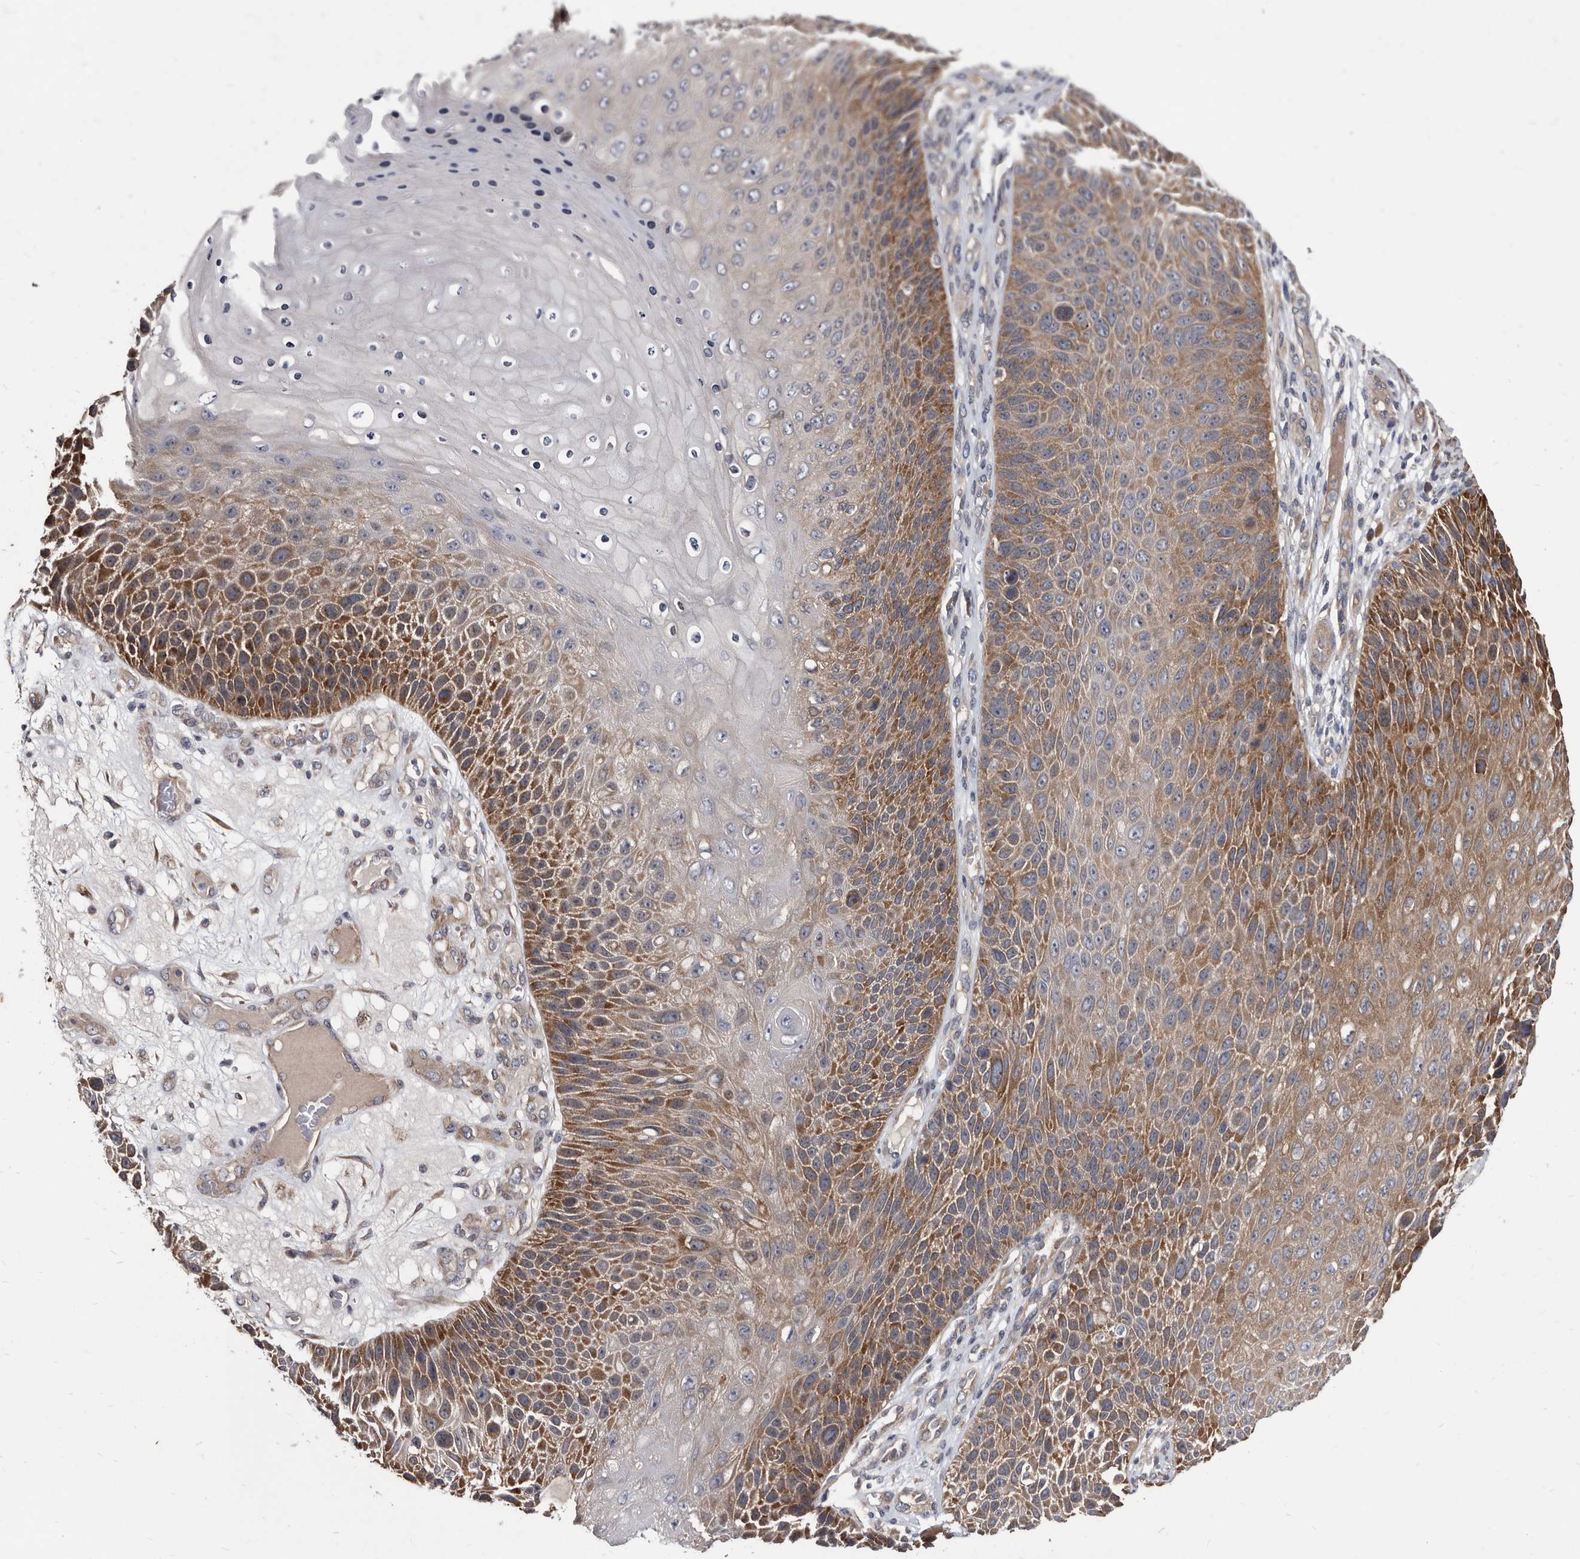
{"staining": {"intensity": "moderate", "quantity": "25%-75%", "location": "cytoplasmic/membranous"}, "tissue": "skin cancer", "cell_type": "Tumor cells", "image_type": "cancer", "snomed": [{"axis": "morphology", "description": "Squamous cell carcinoma, NOS"}, {"axis": "topography", "description": "Skin"}], "caption": "Human skin cancer (squamous cell carcinoma) stained for a protein (brown) displays moderate cytoplasmic/membranous positive staining in about 25%-75% of tumor cells.", "gene": "ABCF2", "patient": {"sex": "female", "age": 88}}